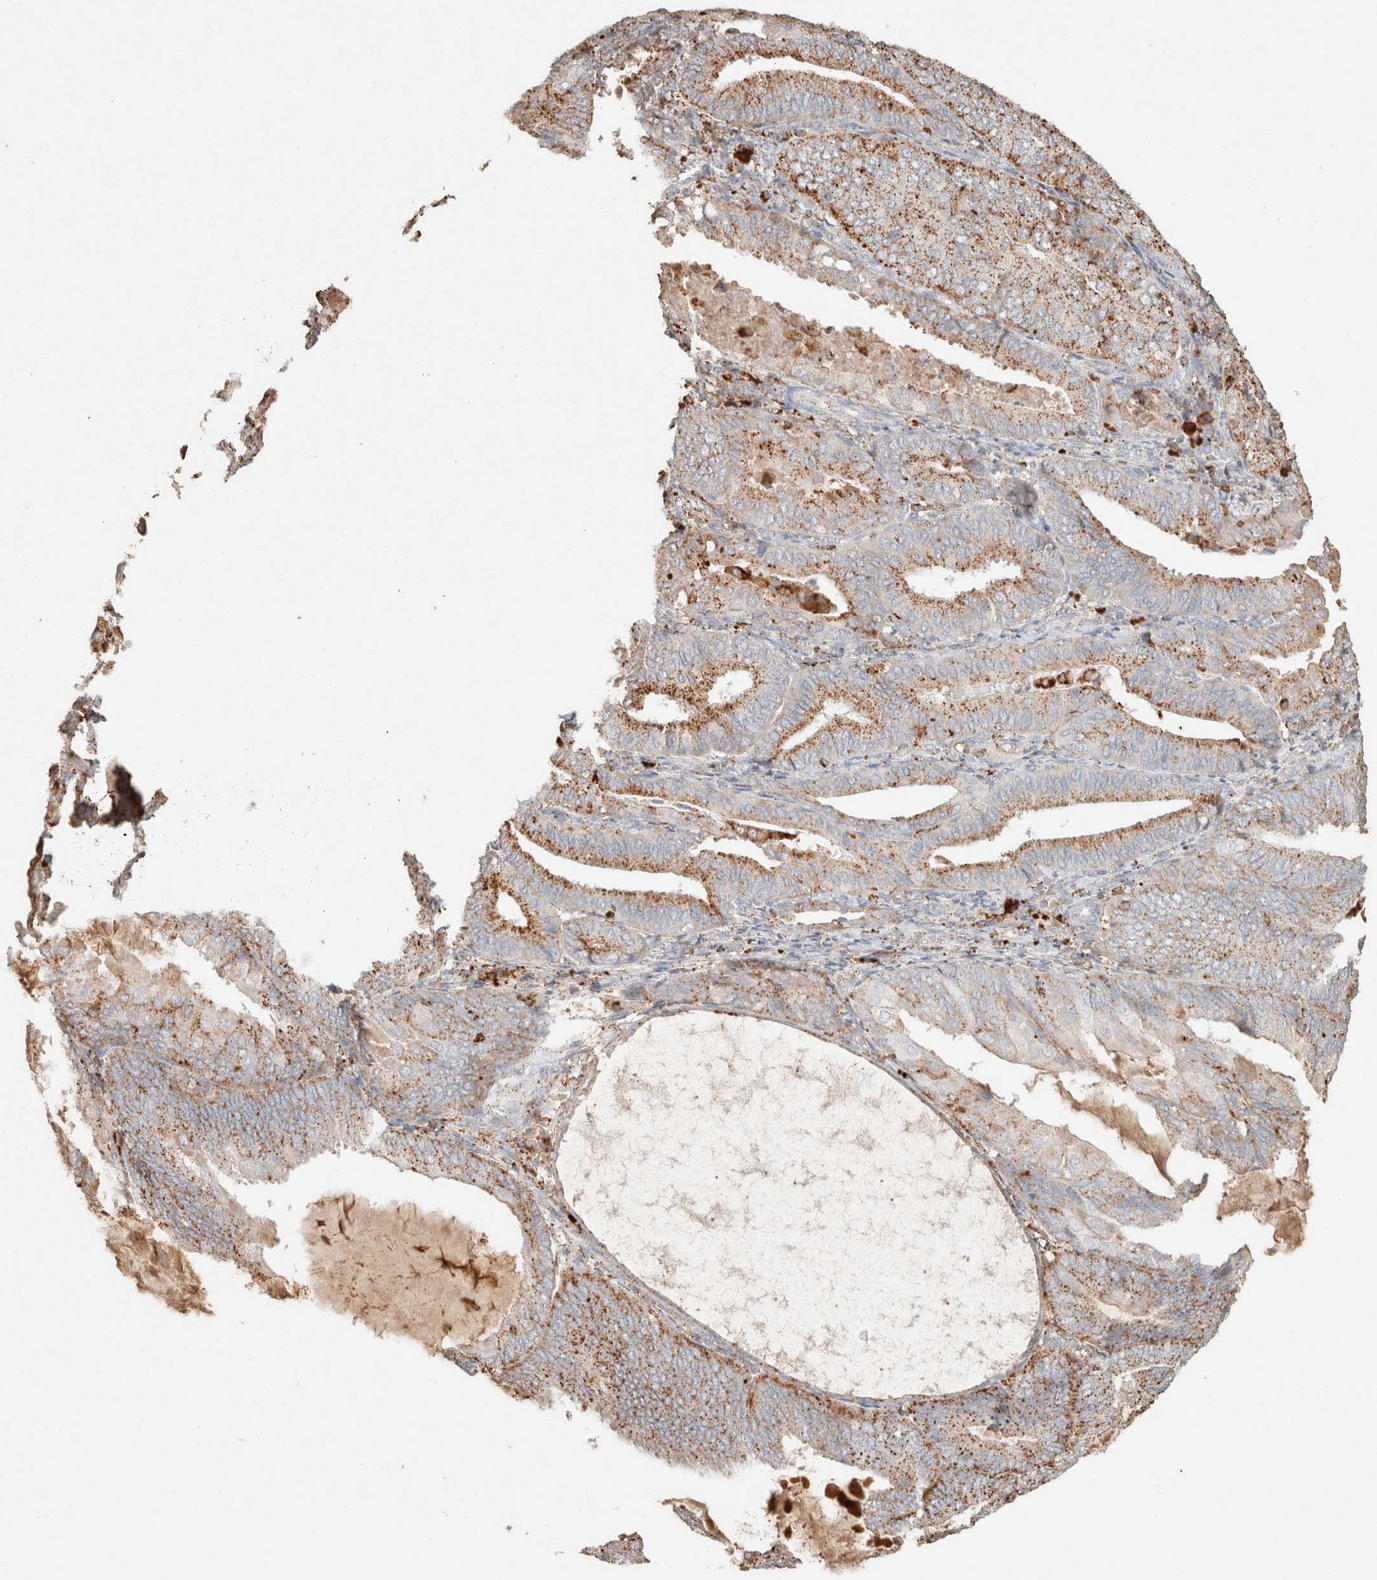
{"staining": {"intensity": "moderate", "quantity": "25%-75%", "location": "cytoplasmic/membranous"}, "tissue": "endometrial cancer", "cell_type": "Tumor cells", "image_type": "cancer", "snomed": [{"axis": "morphology", "description": "Adenocarcinoma, NOS"}, {"axis": "topography", "description": "Endometrium"}], "caption": "Immunohistochemistry staining of endometrial cancer, which demonstrates medium levels of moderate cytoplasmic/membranous positivity in approximately 25%-75% of tumor cells indicating moderate cytoplasmic/membranous protein positivity. The staining was performed using DAB (brown) for protein detection and nuclei were counterstained in hematoxylin (blue).", "gene": "CTSC", "patient": {"sex": "female", "age": 81}}